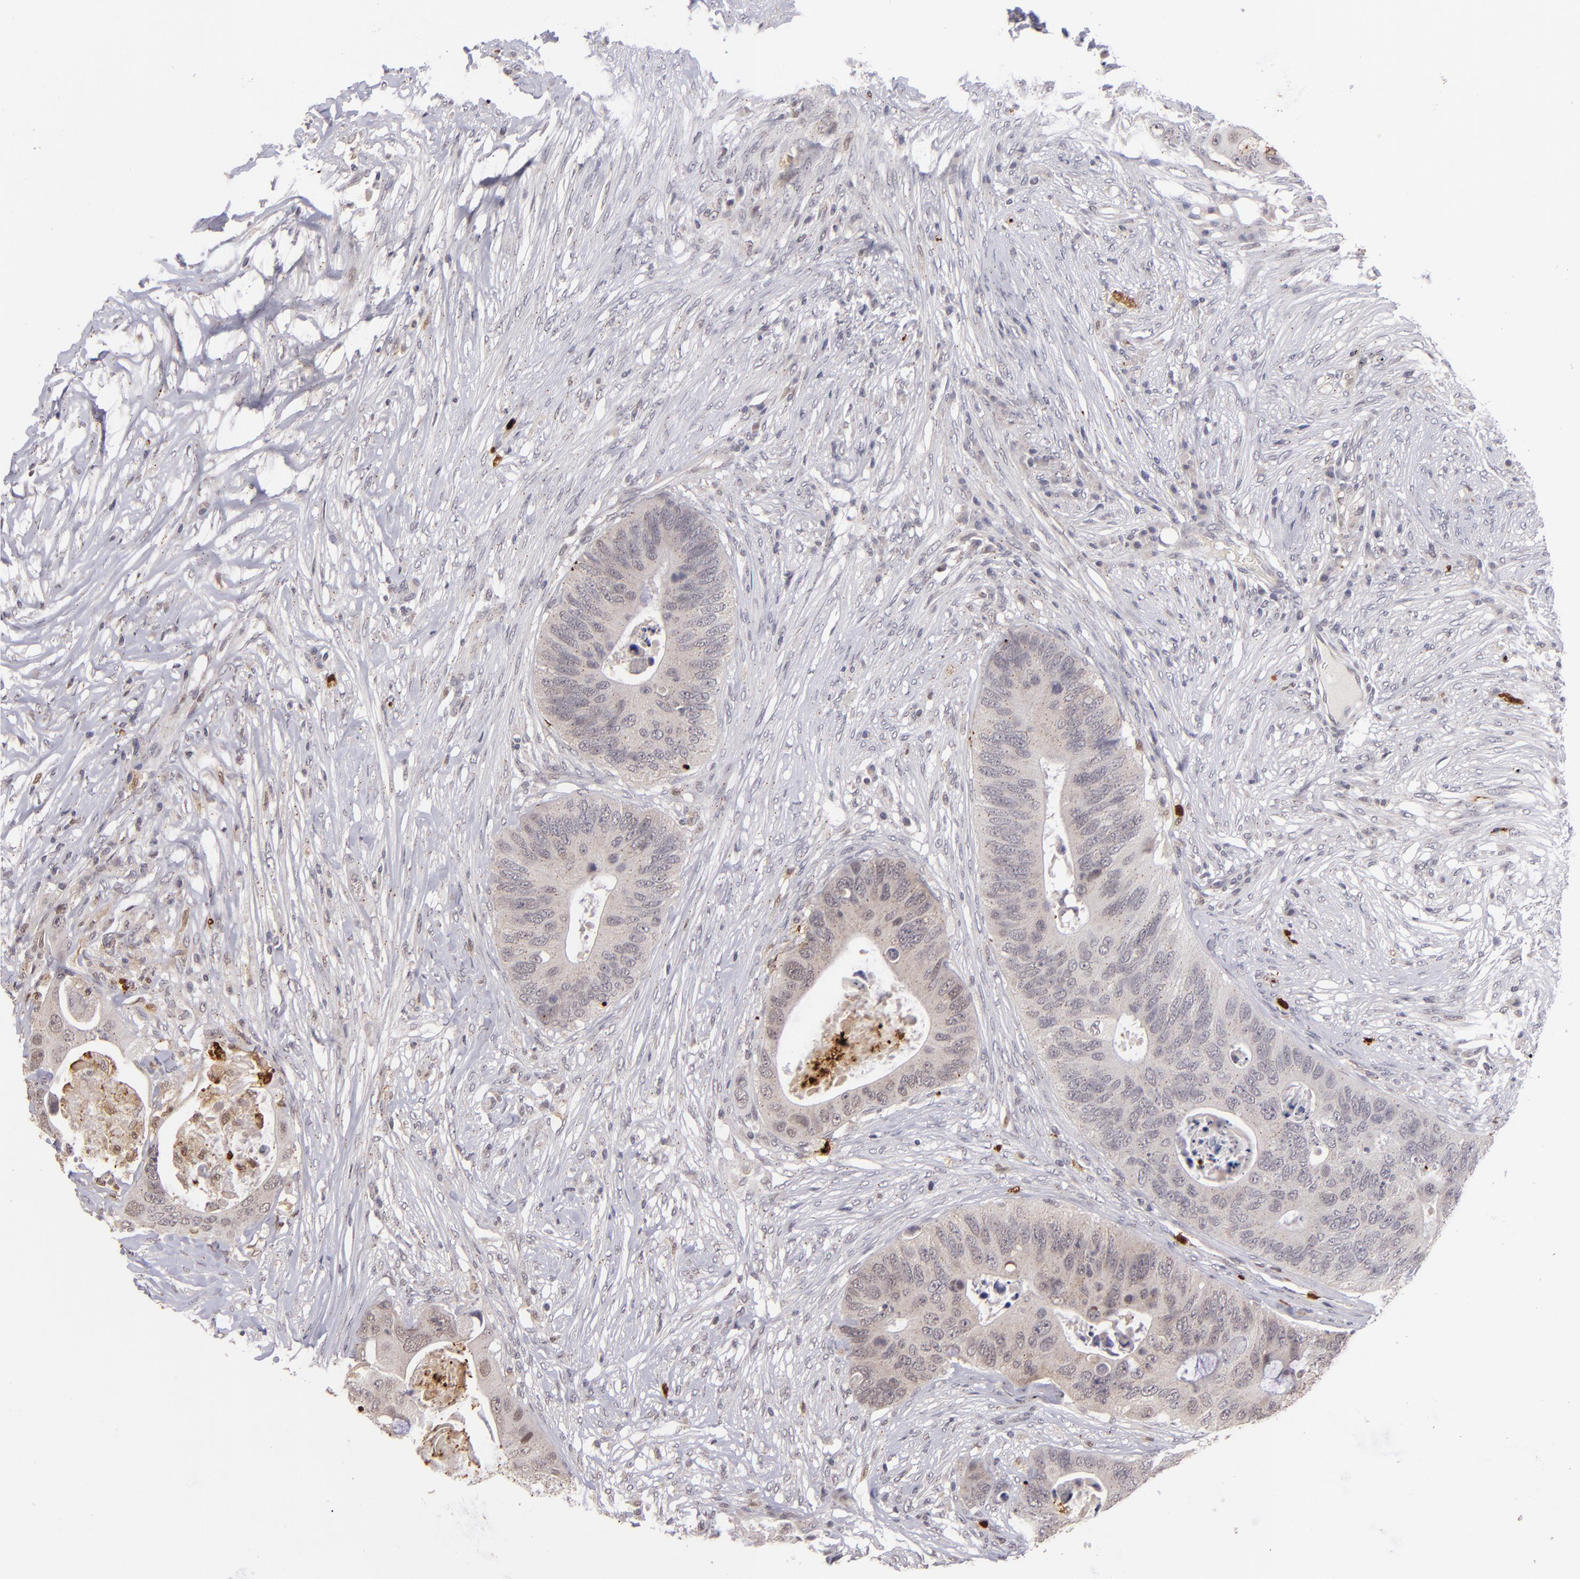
{"staining": {"intensity": "negative", "quantity": "none", "location": "none"}, "tissue": "colorectal cancer", "cell_type": "Tumor cells", "image_type": "cancer", "snomed": [{"axis": "morphology", "description": "Adenocarcinoma, NOS"}, {"axis": "topography", "description": "Colon"}], "caption": "Immunohistochemical staining of human colorectal cancer shows no significant expression in tumor cells.", "gene": "RXRG", "patient": {"sex": "male", "age": 71}}